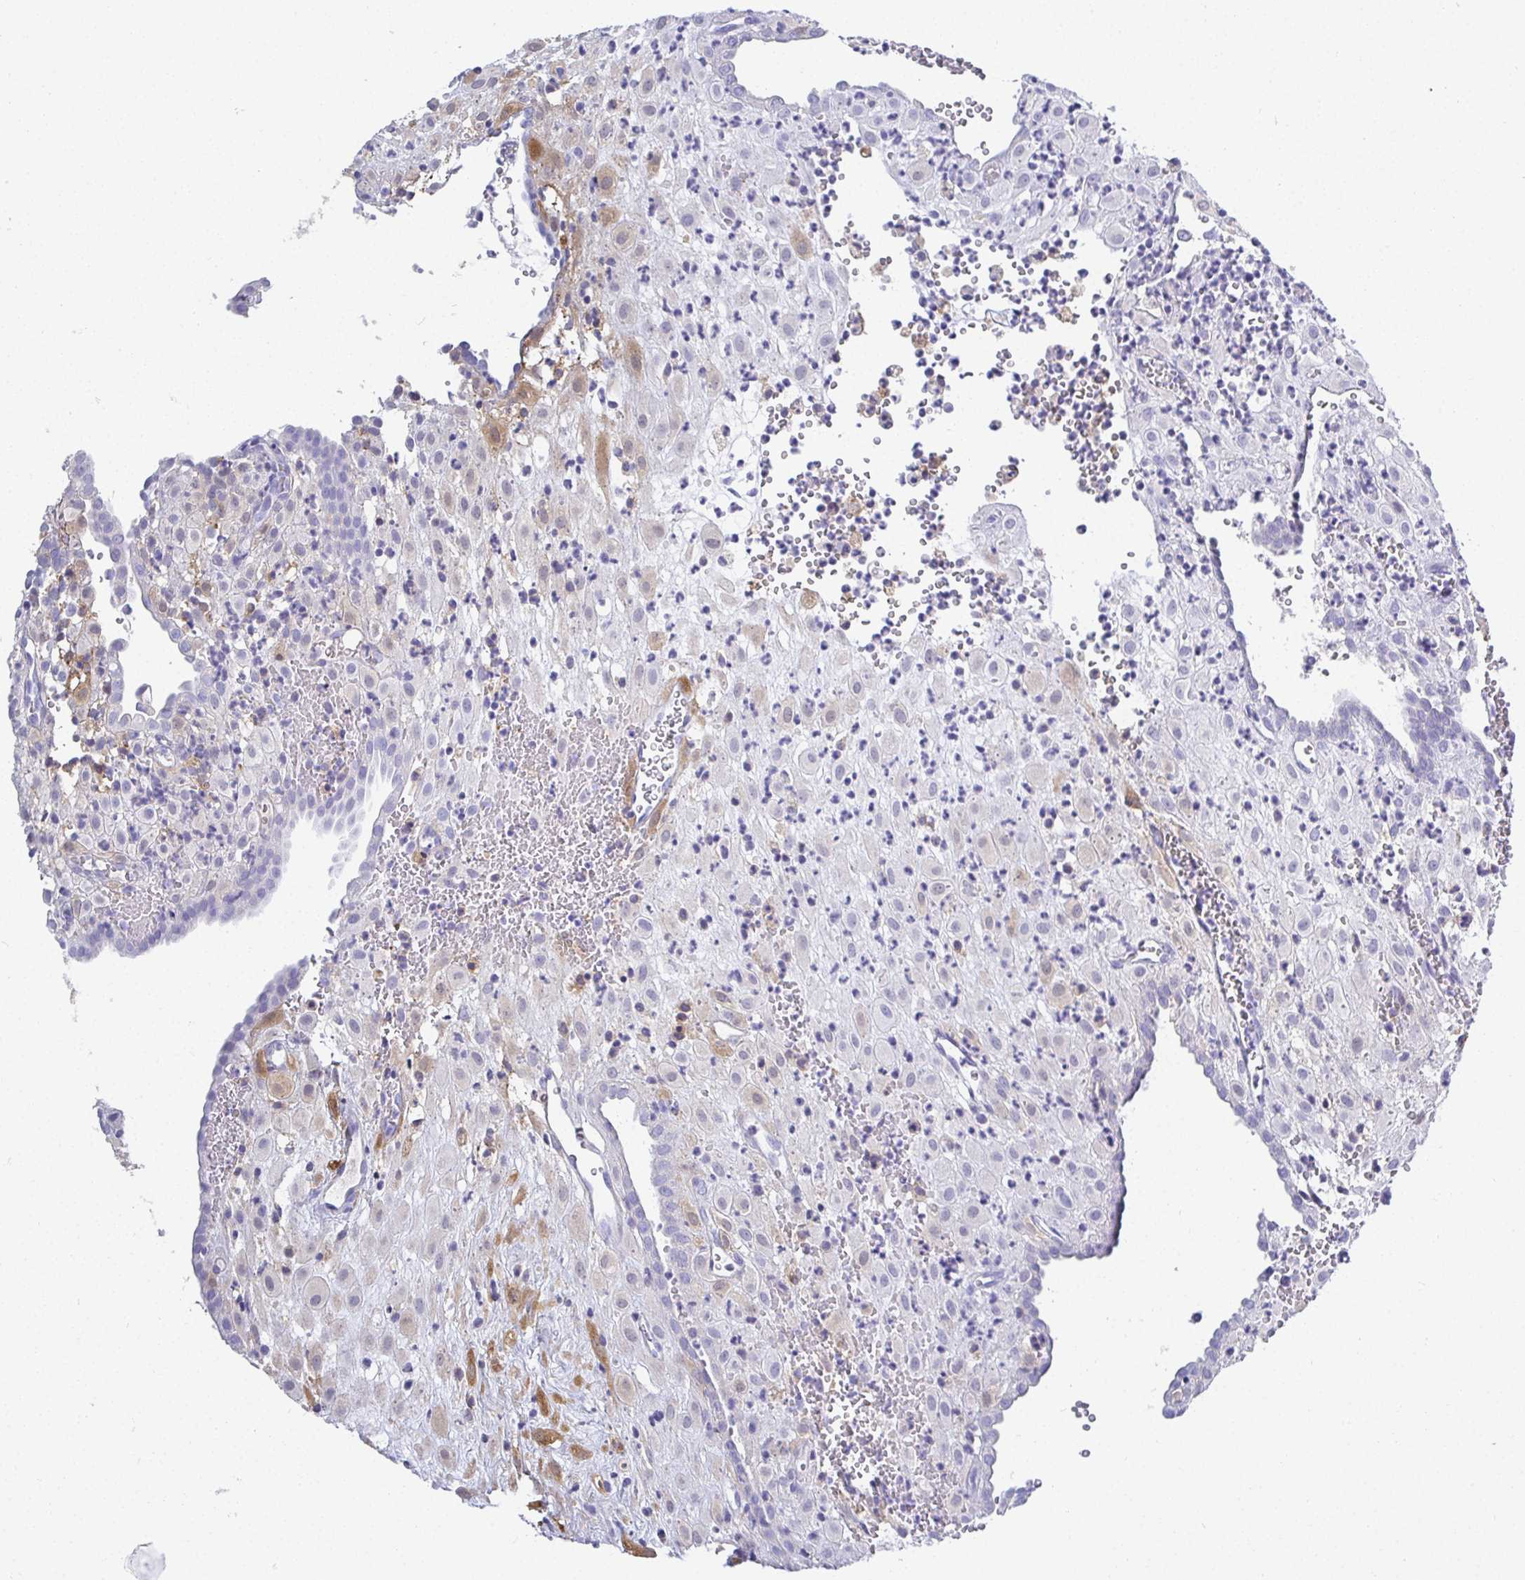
{"staining": {"intensity": "moderate", "quantity": "<25%", "location": "cytoplasmic/membranous"}, "tissue": "placenta", "cell_type": "Decidual cells", "image_type": "normal", "snomed": [{"axis": "morphology", "description": "Normal tissue, NOS"}, {"axis": "topography", "description": "Placenta"}], "caption": "Placenta stained with IHC exhibits moderate cytoplasmic/membranous positivity in approximately <25% of decidual cells.", "gene": "TMEM241", "patient": {"sex": "female", "age": 24}}